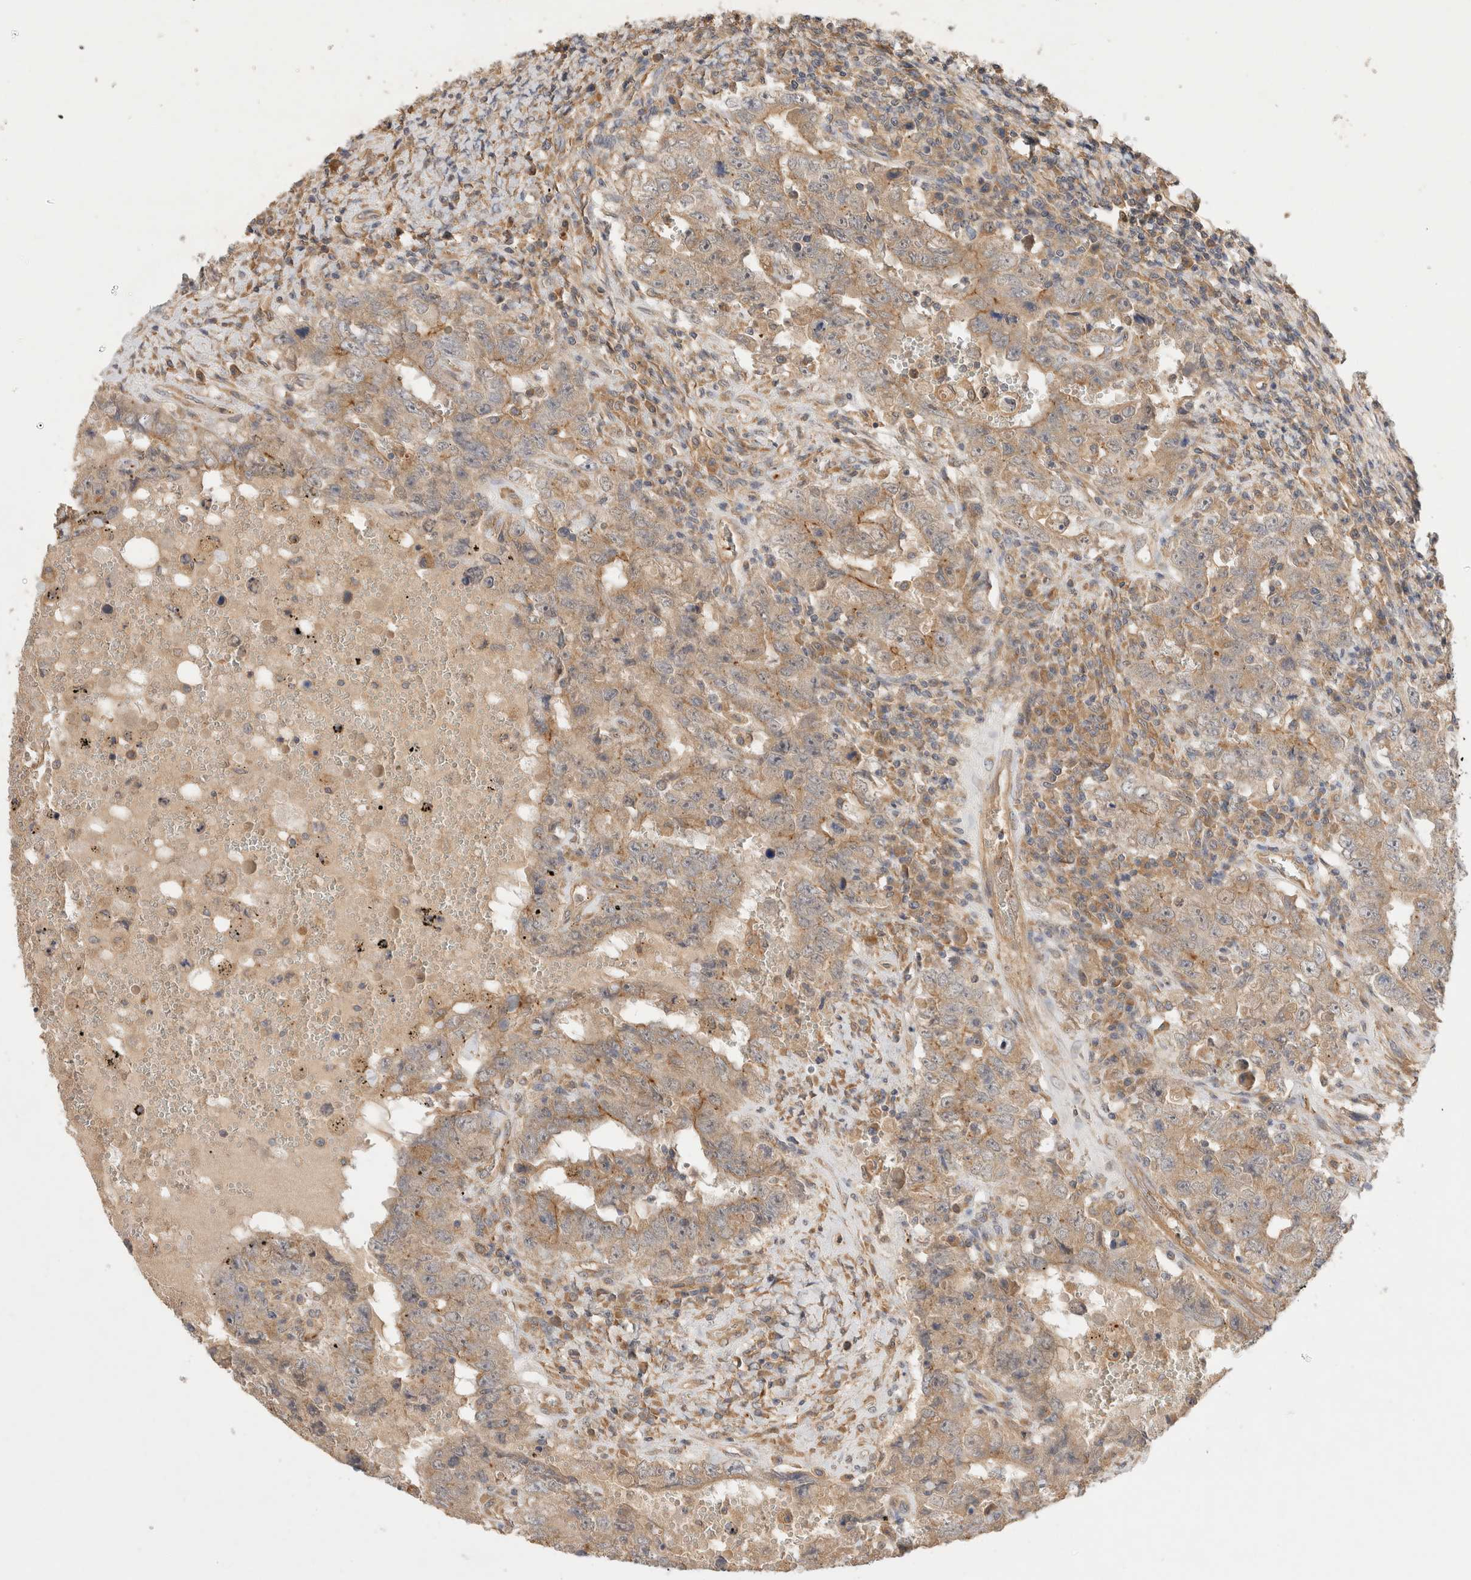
{"staining": {"intensity": "weak", "quantity": ">75%", "location": "cytoplasmic/membranous"}, "tissue": "testis cancer", "cell_type": "Tumor cells", "image_type": "cancer", "snomed": [{"axis": "morphology", "description": "Carcinoma, Embryonal, NOS"}, {"axis": "topography", "description": "Testis"}], "caption": "The micrograph shows staining of testis cancer, revealing weak cytoplasmic/membranous protein staining (brown color) within tumor cells.", "gene": "SGK3", "patient": {"sex": "male", "age": 26}}